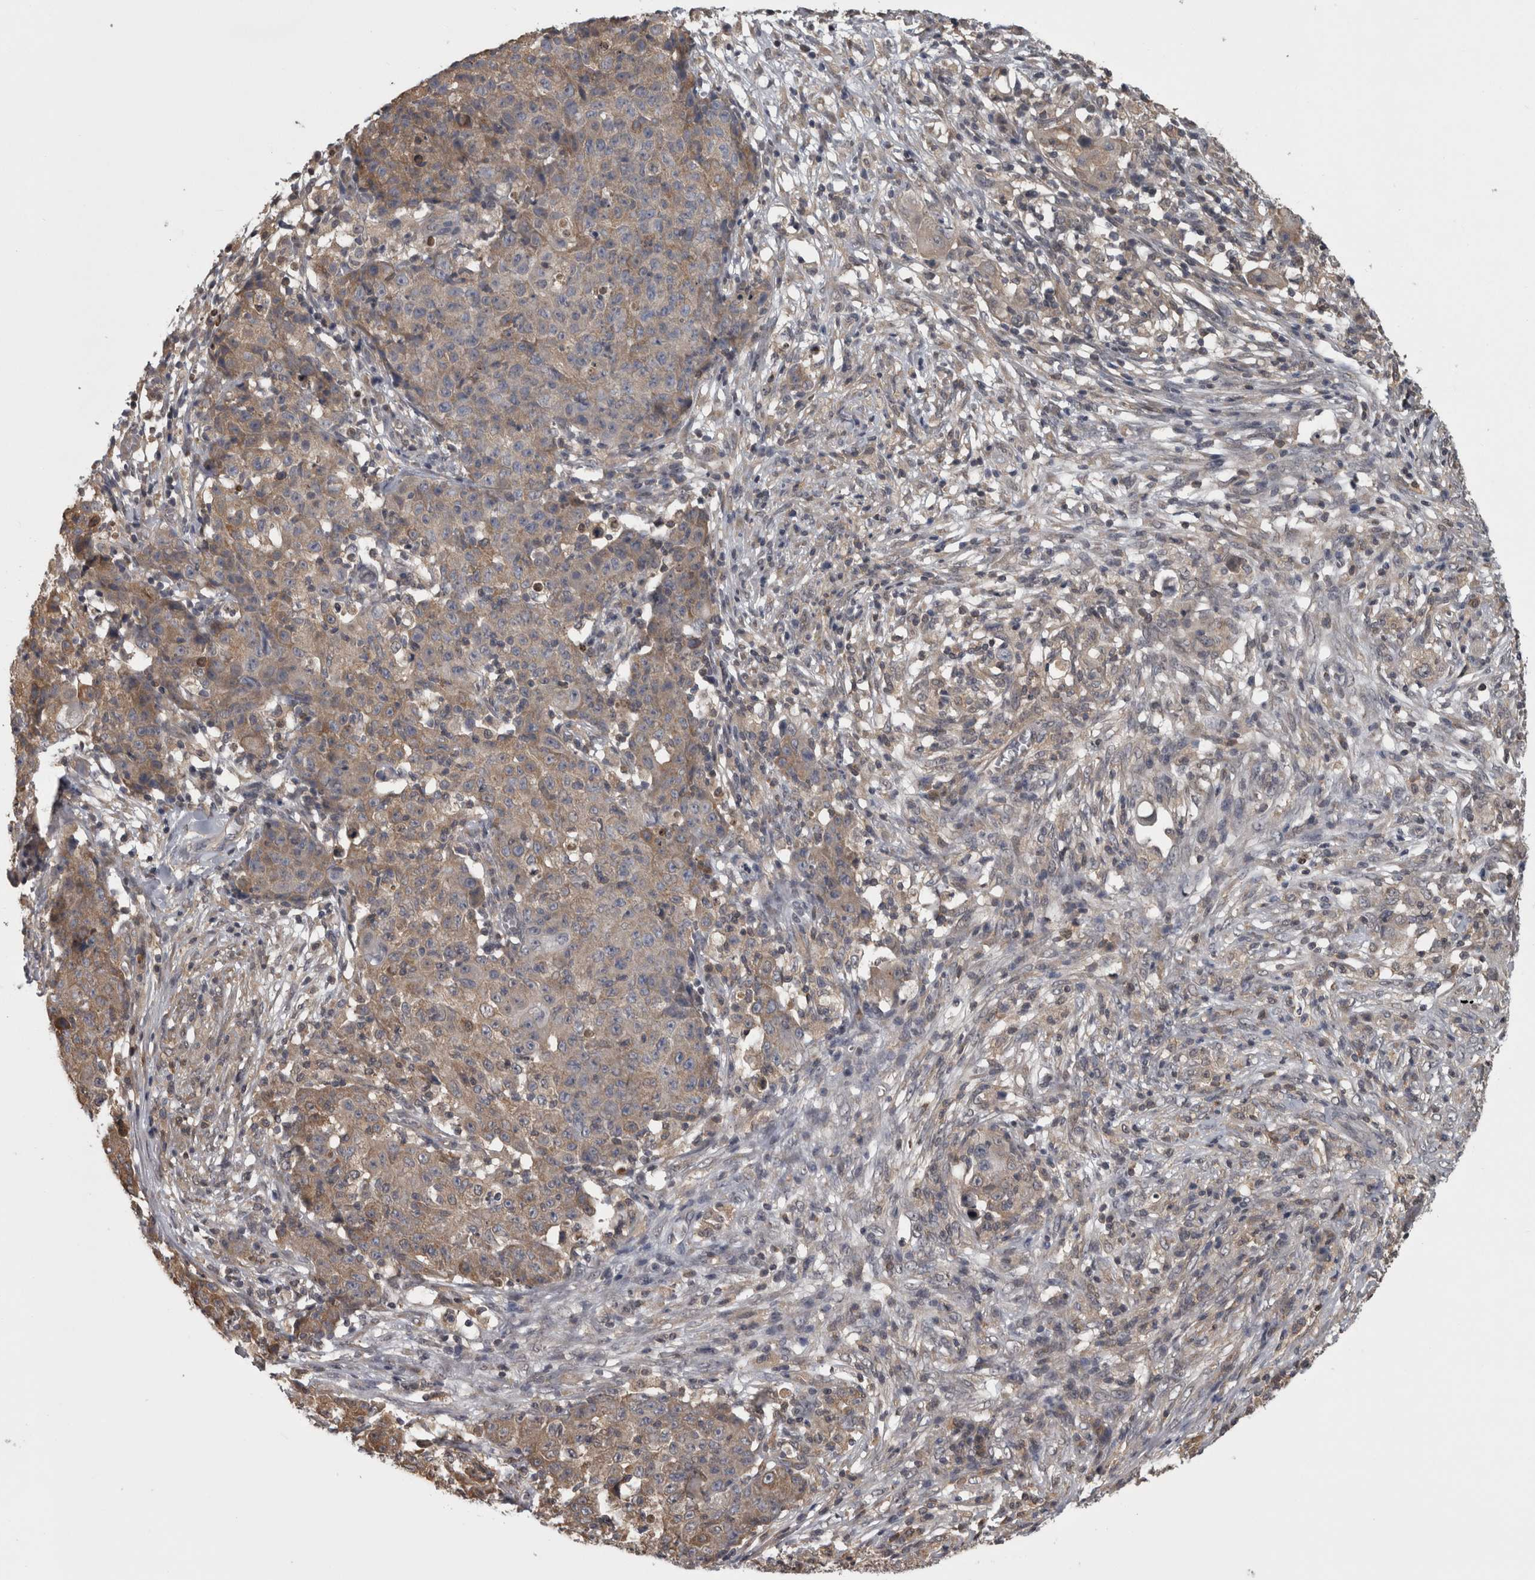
{"staining": {"intensity": "weak", "quantity": ">75%", "location": "cytoplasmic/membranous"}, "tissue": "ovarian cancer", "cell_type": "Tumor cells", "image_type": "cancer", "snomed": [{"axis": "morphology", "description": "Carcinoma, endometroid"}, {"axis": "topography", "description": "Ovary"}], "caption": "Endometroid carcinoma (ovarian) stained with DAB (3,3'-diaminobenzidine) immunohistochemistry (IHC) shows low levels of weak cytoplasmic/membranous staining in about >75% of tumor cells. (brown staining indicates protein expression, while blue staining denotes nuclei).", "gene": "APRT", "patient": {"sex": "female", "age": 42}}